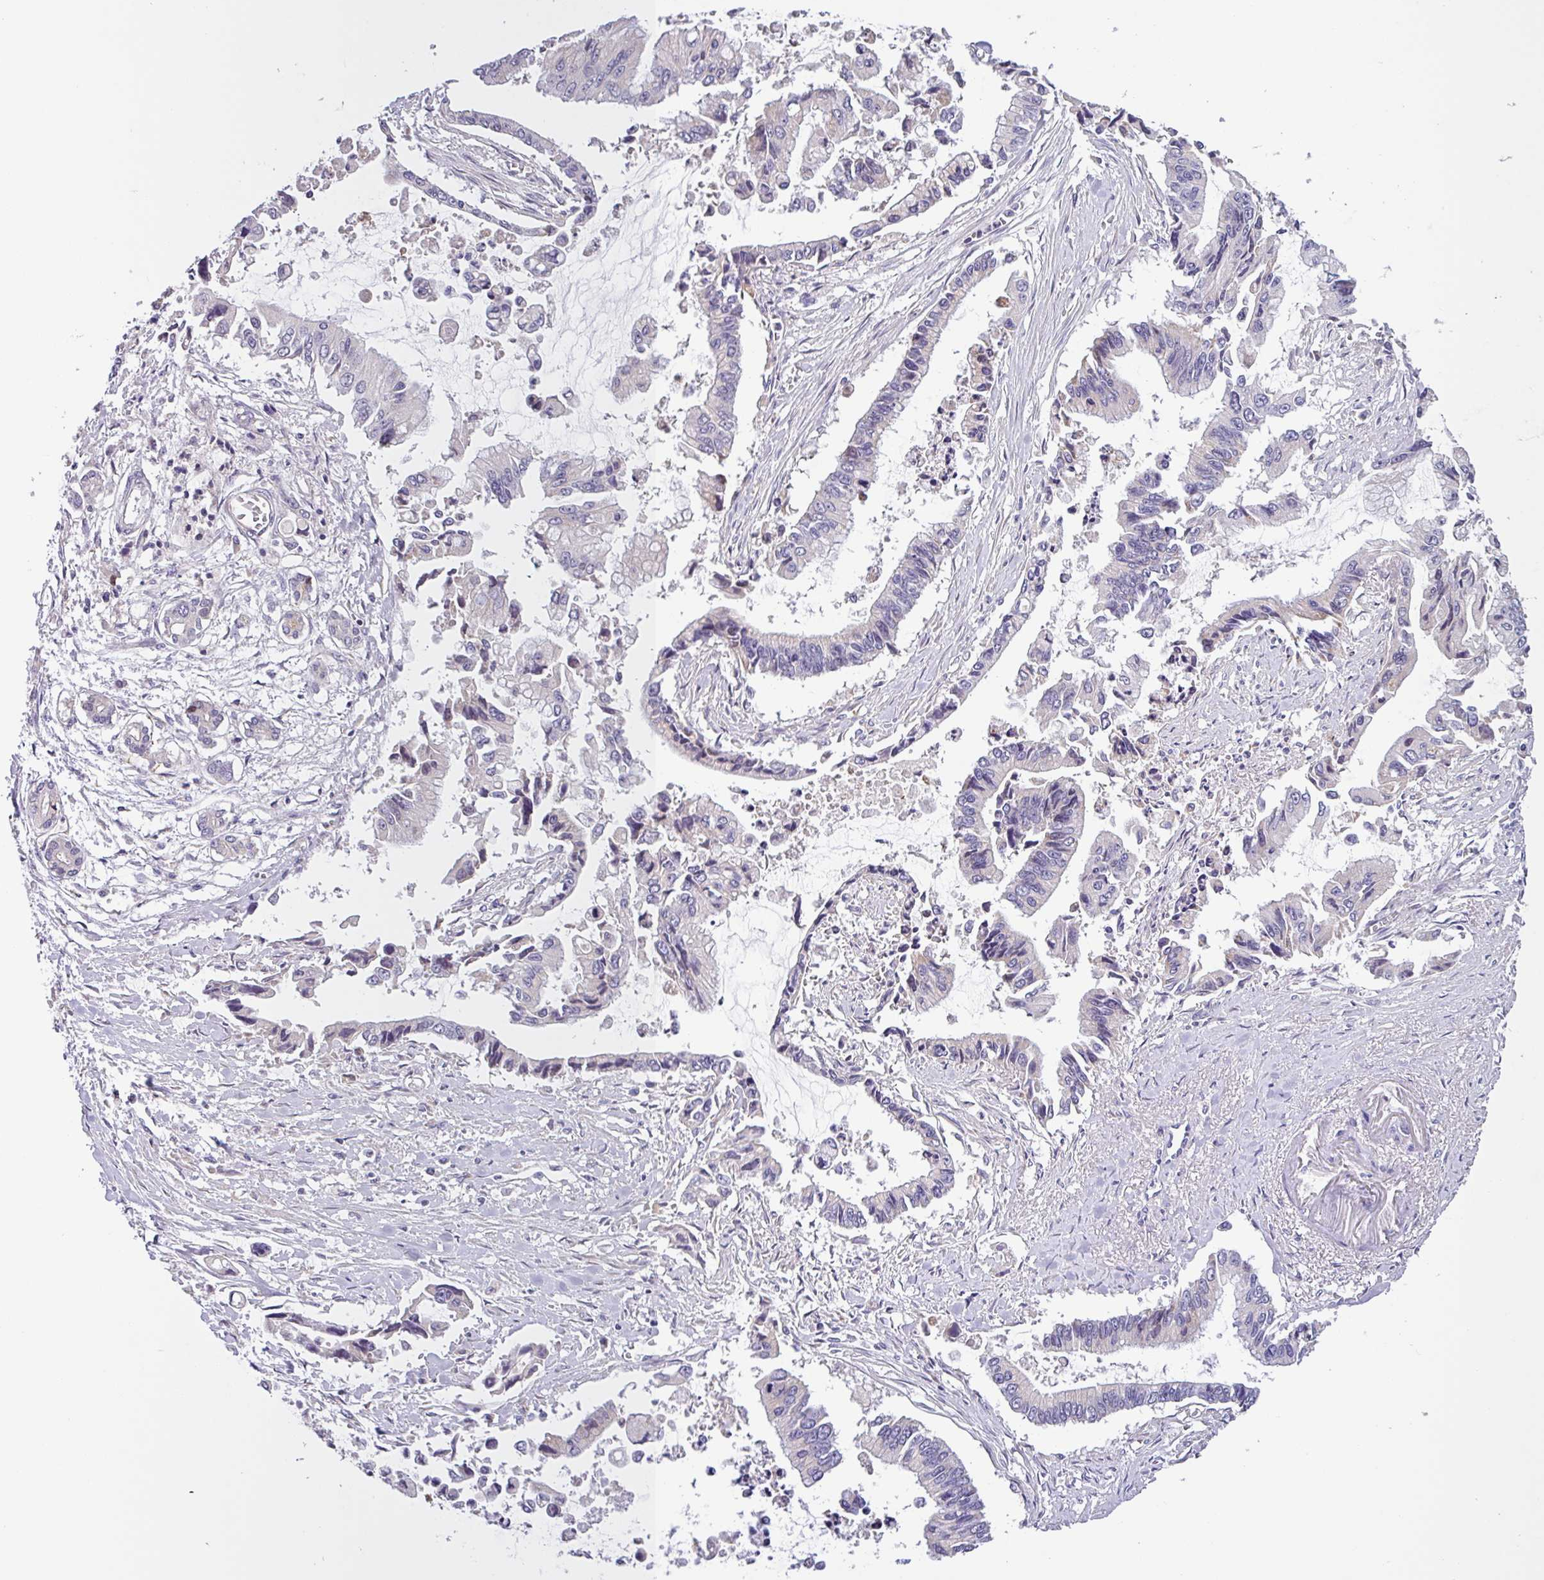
{"staining": {"intensity": "negative", "quantity": "none", "location": "none"}, "tissue": "pancreatic cancer", "cell_type": "Tumor cells", "image_type": "cancer", "snomed": [{"axis": "morphology", "description": "Adenocarcinoma, NOS"}, {"axis": "topography", "description": "Pancreas"}], "caption": "Pancreatic cancer (adenocarcinoma) stained for a protein using immunohistochemistry demonstrates no staining tumor cells.", "gene": "SFTPB", "patient": {"sex": "male", "age": 84}}